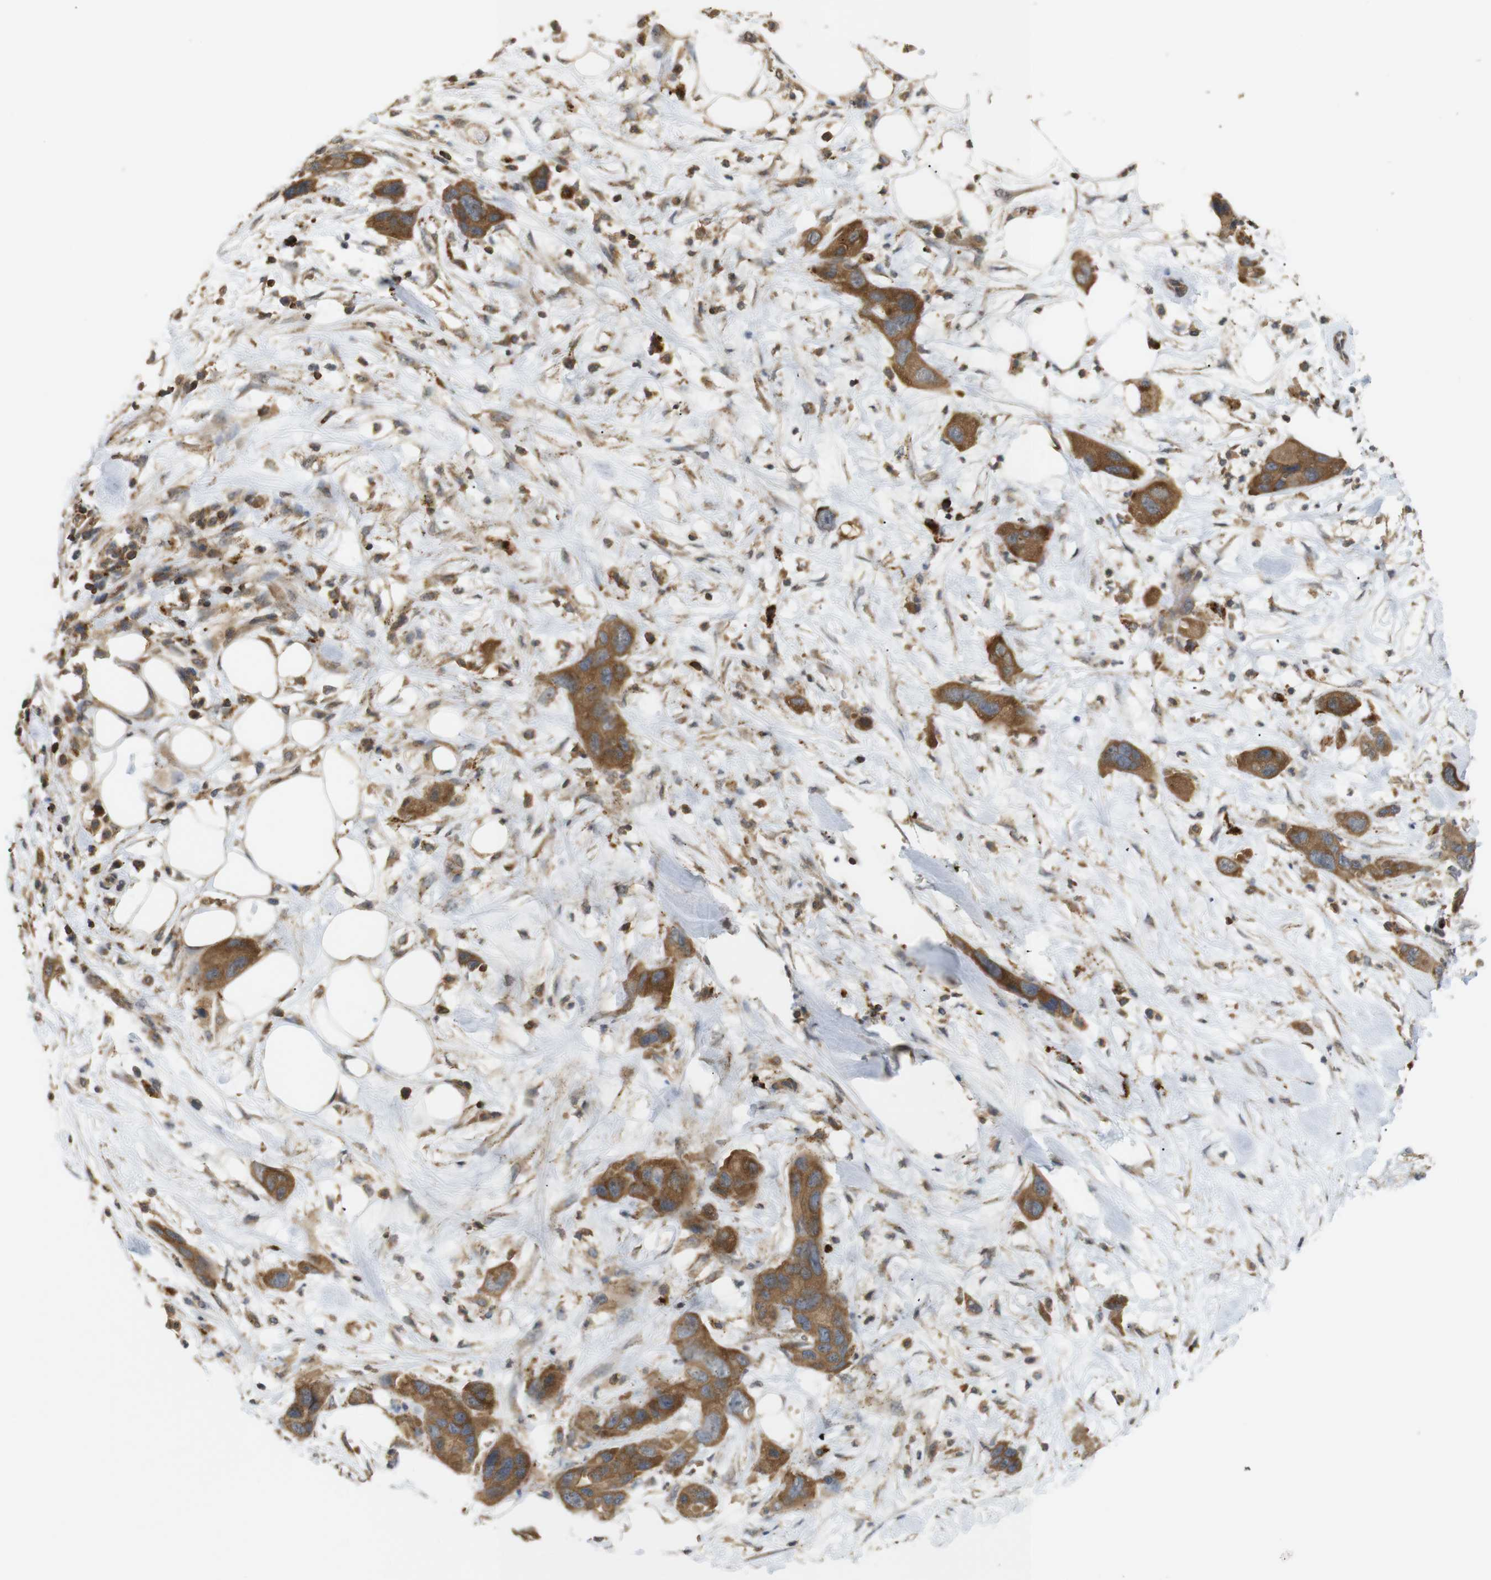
{"staining": {"intensity": "moderate", "quantity": ">75%", "location": "cytoplasmic/membranous"}, "tissue": "pancreatic cancer", "cell_type": "Tumor cells", "image_type": "cancer", "snomed": [{"axis": "morphology", "description": "Adenocarcinoma, NOS"}, {"axis": "topography", "description": "Pancreas"}], "caption": "Pancreatic cancer stained for a protein (brown) reveals moderate cytoplasmic/membranous positive positivity in about >75% of tumor cells.", "gene": "KSR1", "patient": {"sex": "female", "age": 71}}